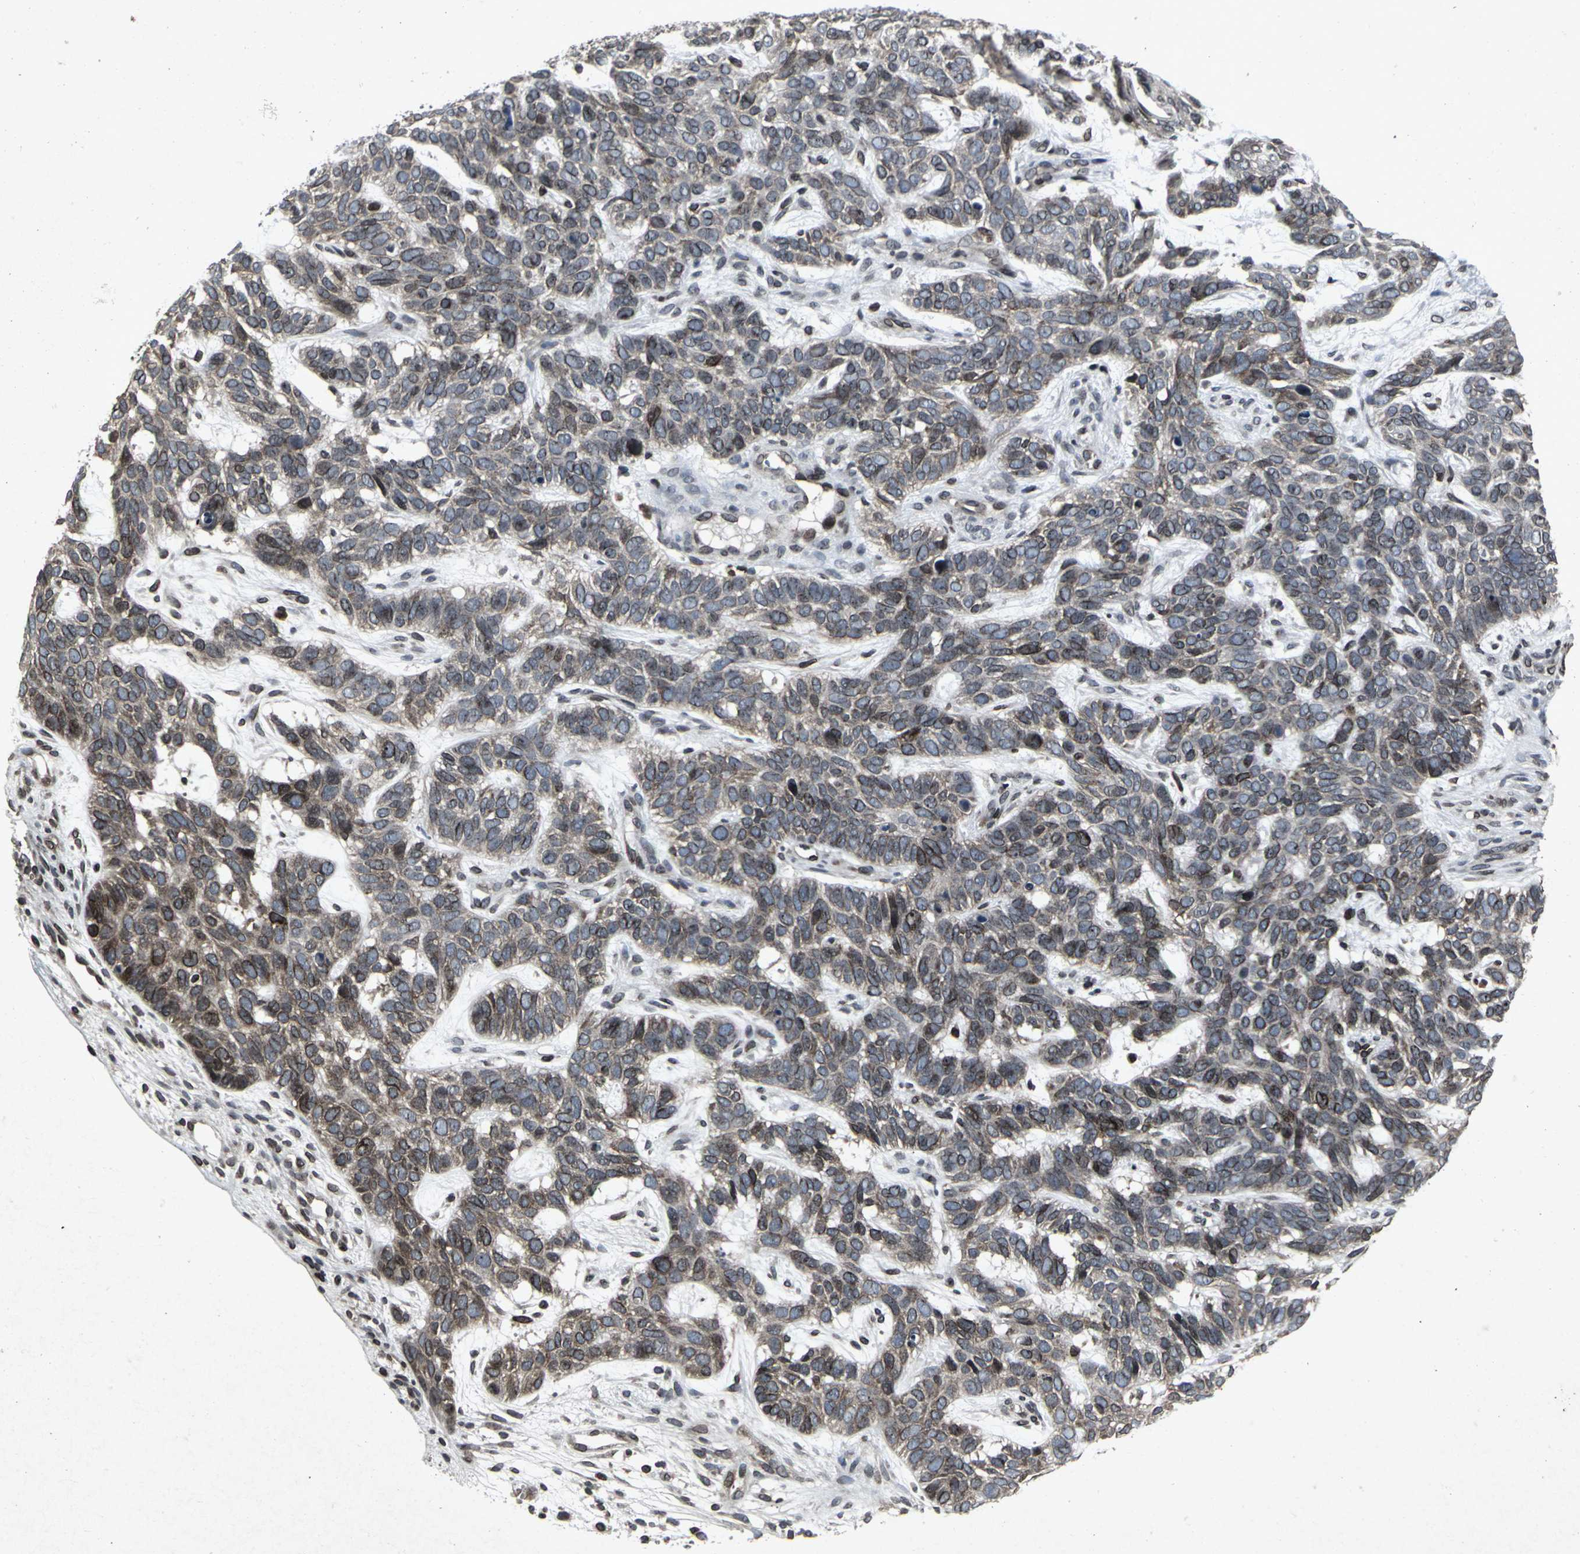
{"staining": {"intensity": "strong", "quantity": "25%-75%", "location": "cytoplasmic/membranous,nuclear"}, "tissue": "skin cancer", "cell_type": "Tumor cells", "image_type": "cancer", "snomed": [{"axis": "morphology", "description": "Basal cell carcinoma"}, {"axis": "topography", "description": "Skin"}], "caption": "Strong cytoplasmic/membranous and nuclear protein staining is identified in about 25%-75% of tumor cells in skin cancer. The protein is shown in brown color, while the nuclei are stained blue.", "gene": "SH2B3", "patient": {"sex": "male", "age": 87}}